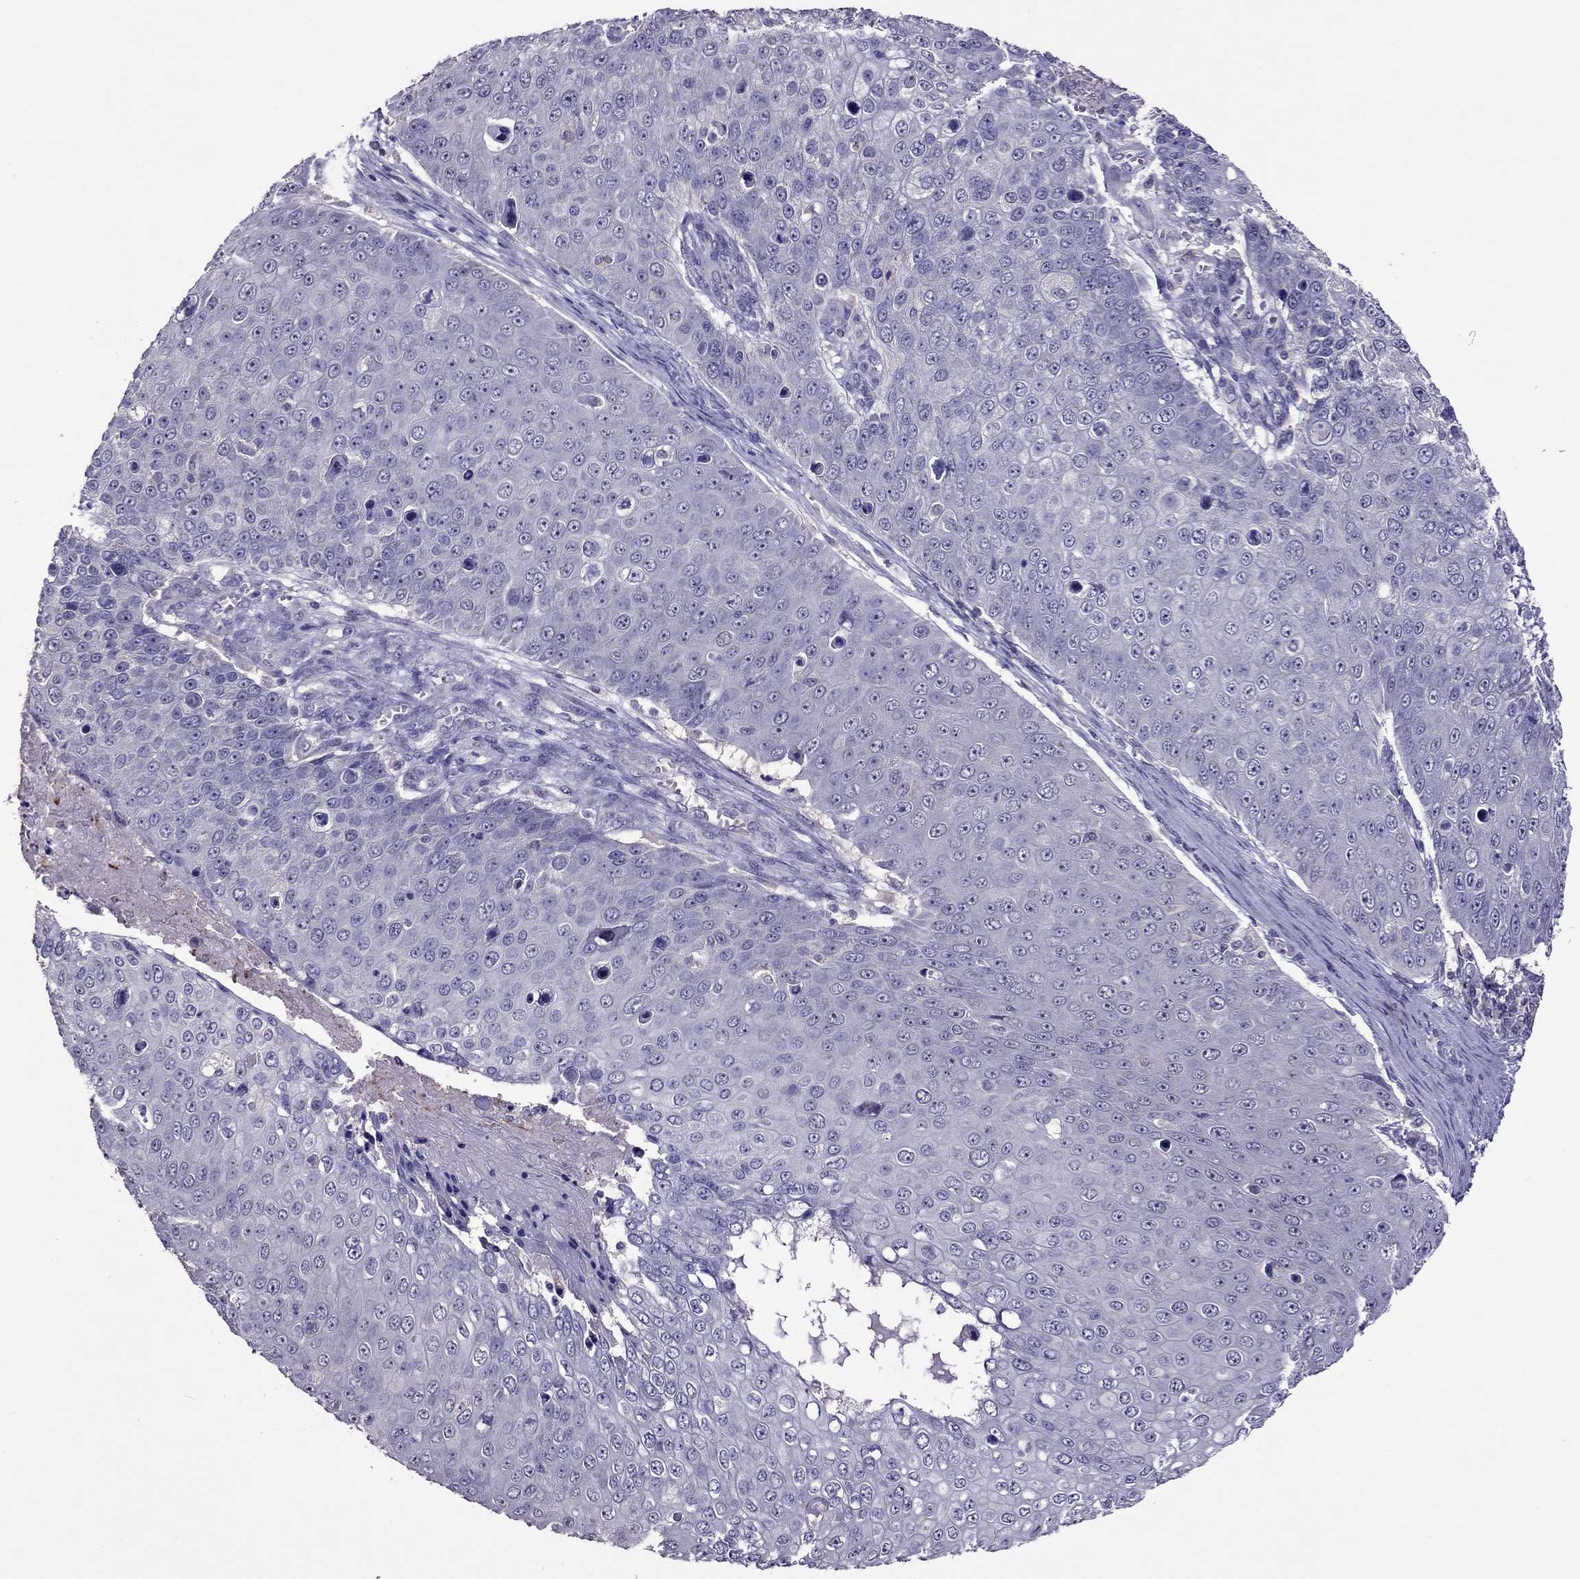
{"staining": {"intensity": "negative", "quantity": "none", "location": "none"}, "tissue": "skin cancer", "cell_type": "Tumor cells", "image_type": "cancer", "snomed": [{"axis": "morphology", "description": "Squamous cell carcinoma, NOS"}, {"axis": "topography", "description": "Skin"}], "caption": "IHC image of human skin cancer stained for a protein (brown), which exhibits no expression in tumor cells.", "gene": "LRRC46", "patient": {"sex": "male", "age": 71}}